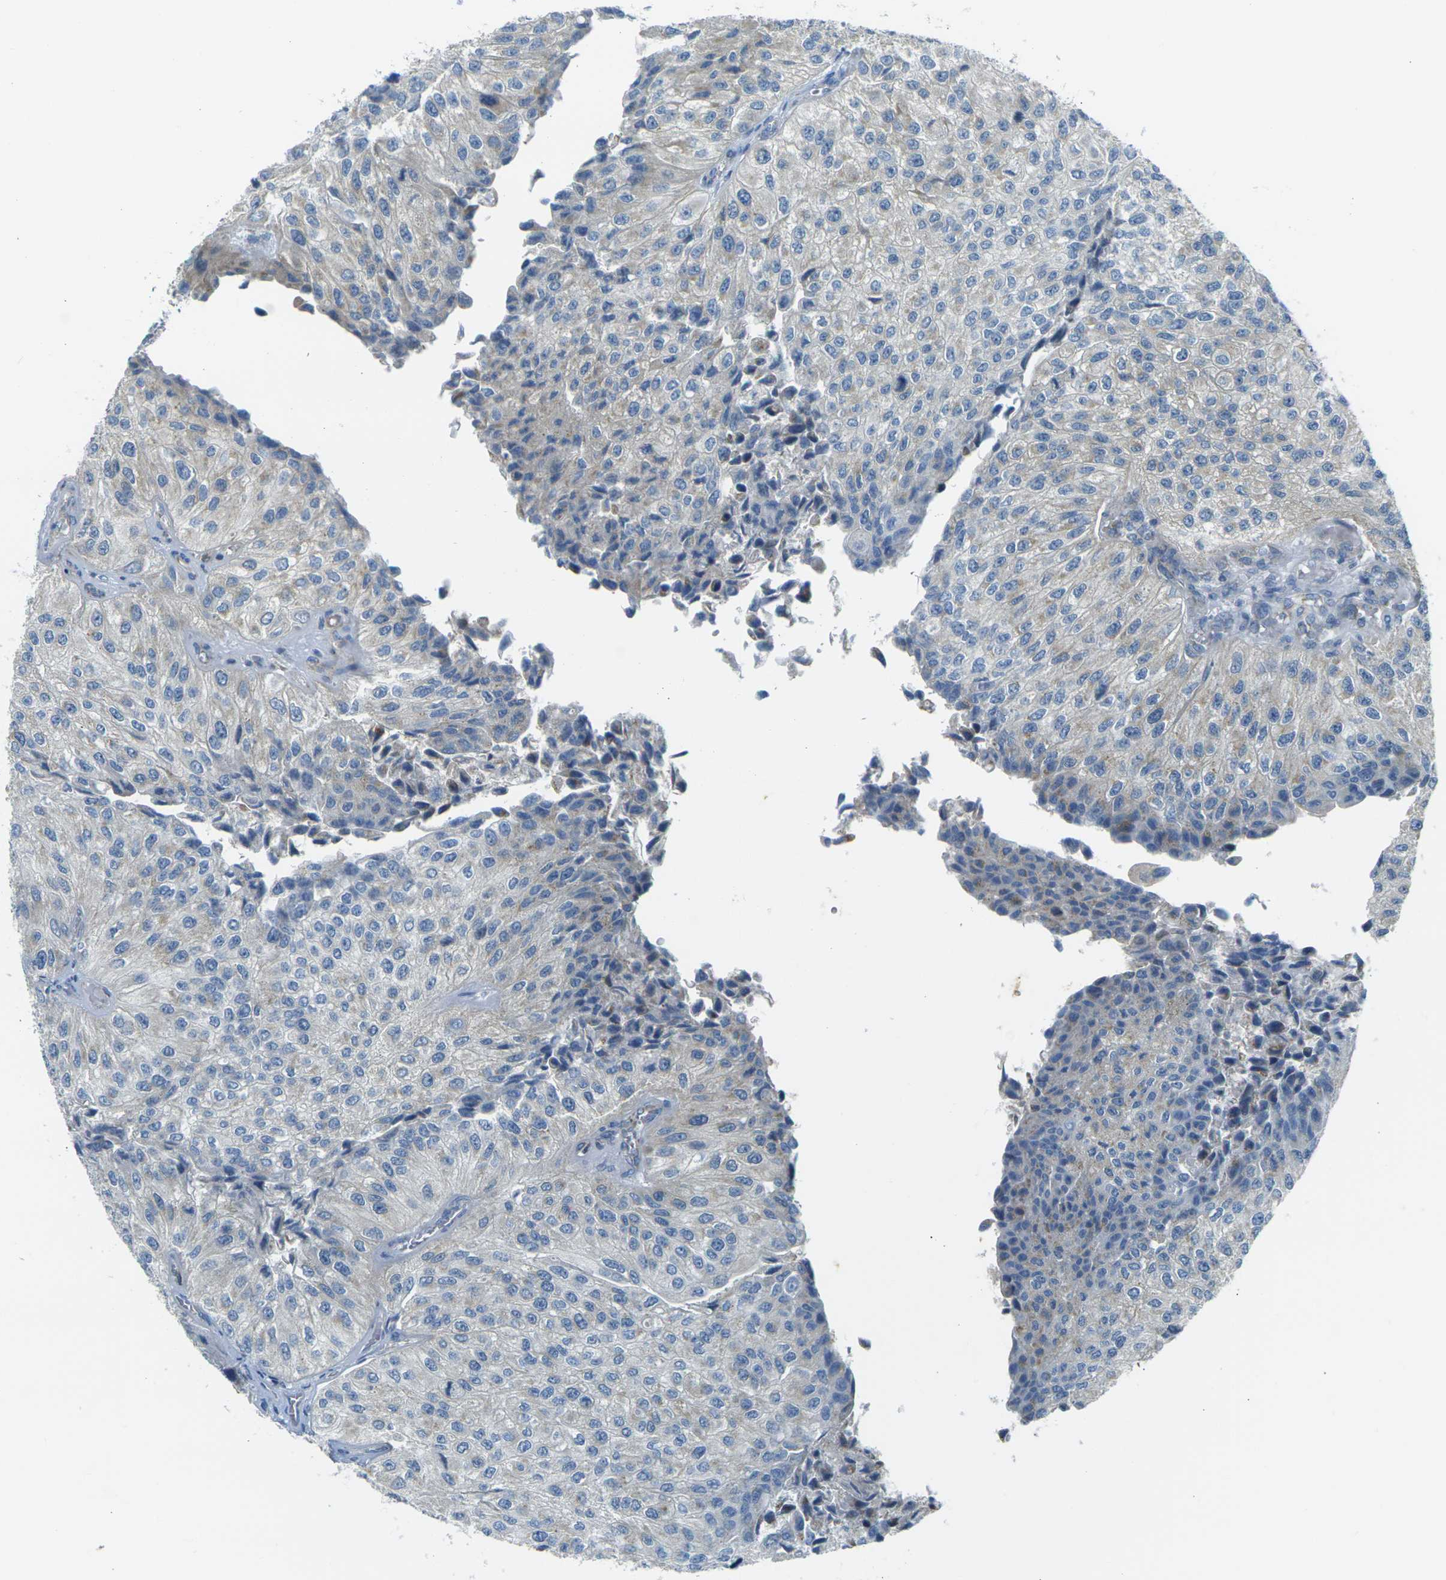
{"staining": {"intensity": "negative", "quantity": "none", "location": "none"}, "tissue": "urothelial cancer", "cell_type": "Tumor cells", "image_type": "cancer", "snomed": [{"axis": "morphology", "description": "Urothelial carcinoma, High grade"}, {"axis": "topography", "description": "Kidney"}, {"axis": "topography", "description": "Urinary bladder"}], "caption": "Urothelial cancer stained for a protein using IHC displays no staining tumor cells.", "gene": "PARD6B", "patient": {"sex": "male", "age": 77}}